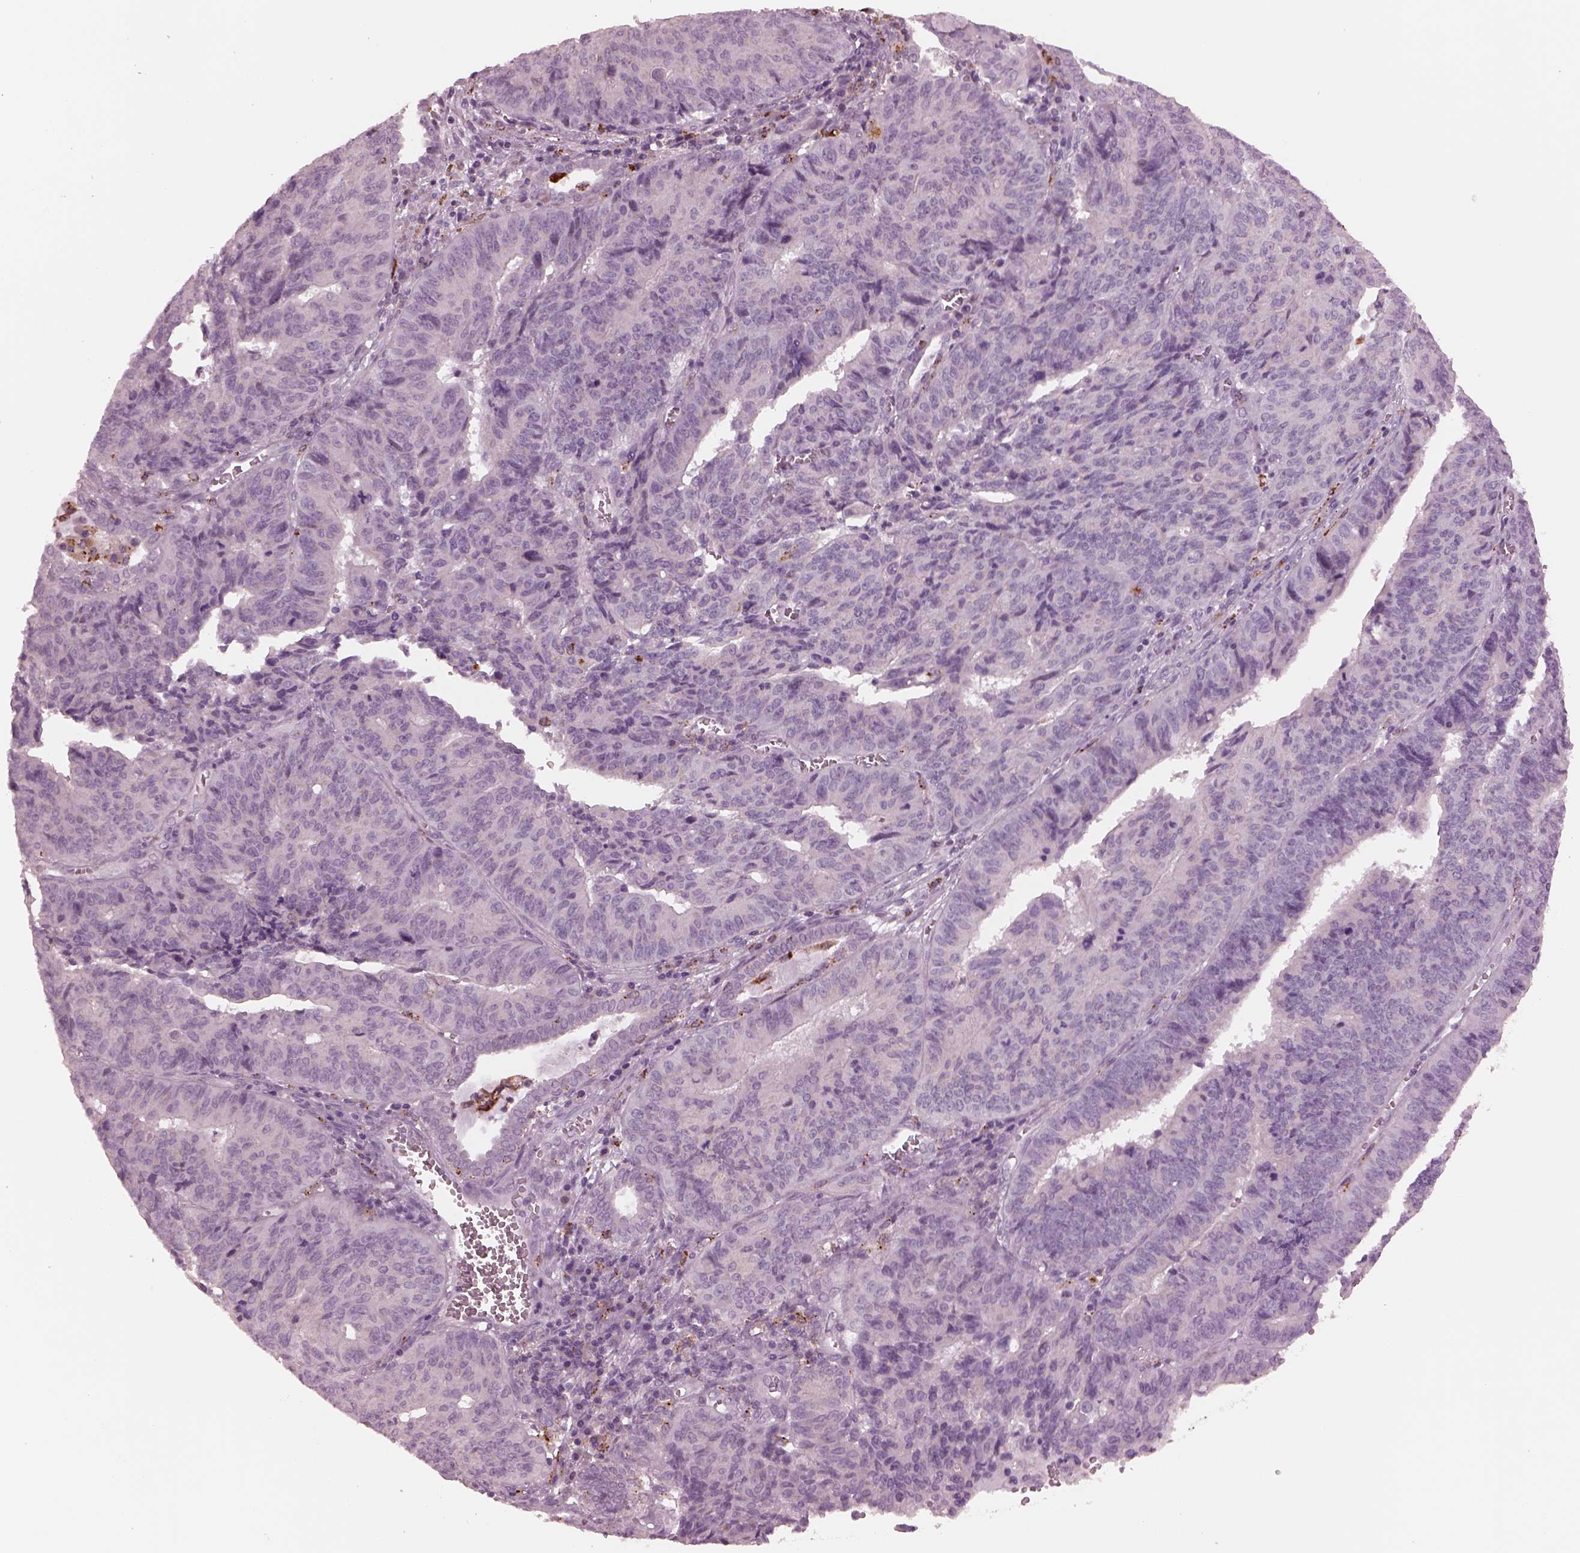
{"staining": {"intensity": "negative", "quantity": "none", "location": "none"}, "tissue": "endometrial cancer", "cell_type": "Tumor cells", "image_type": "cancer", "snomed": [{"axis": "morphology", "description": "Adenocarcinoma, NOS"}, {"axis": "topography", "description": "Endometrium"}], "caption": "Immunohistochemical staining of endometrial cancer (adenocarcinoma) displays no significant expression in tumor cells.", "gene": "SLAMF8", "patient": {"sex": "female", "age": 65}}